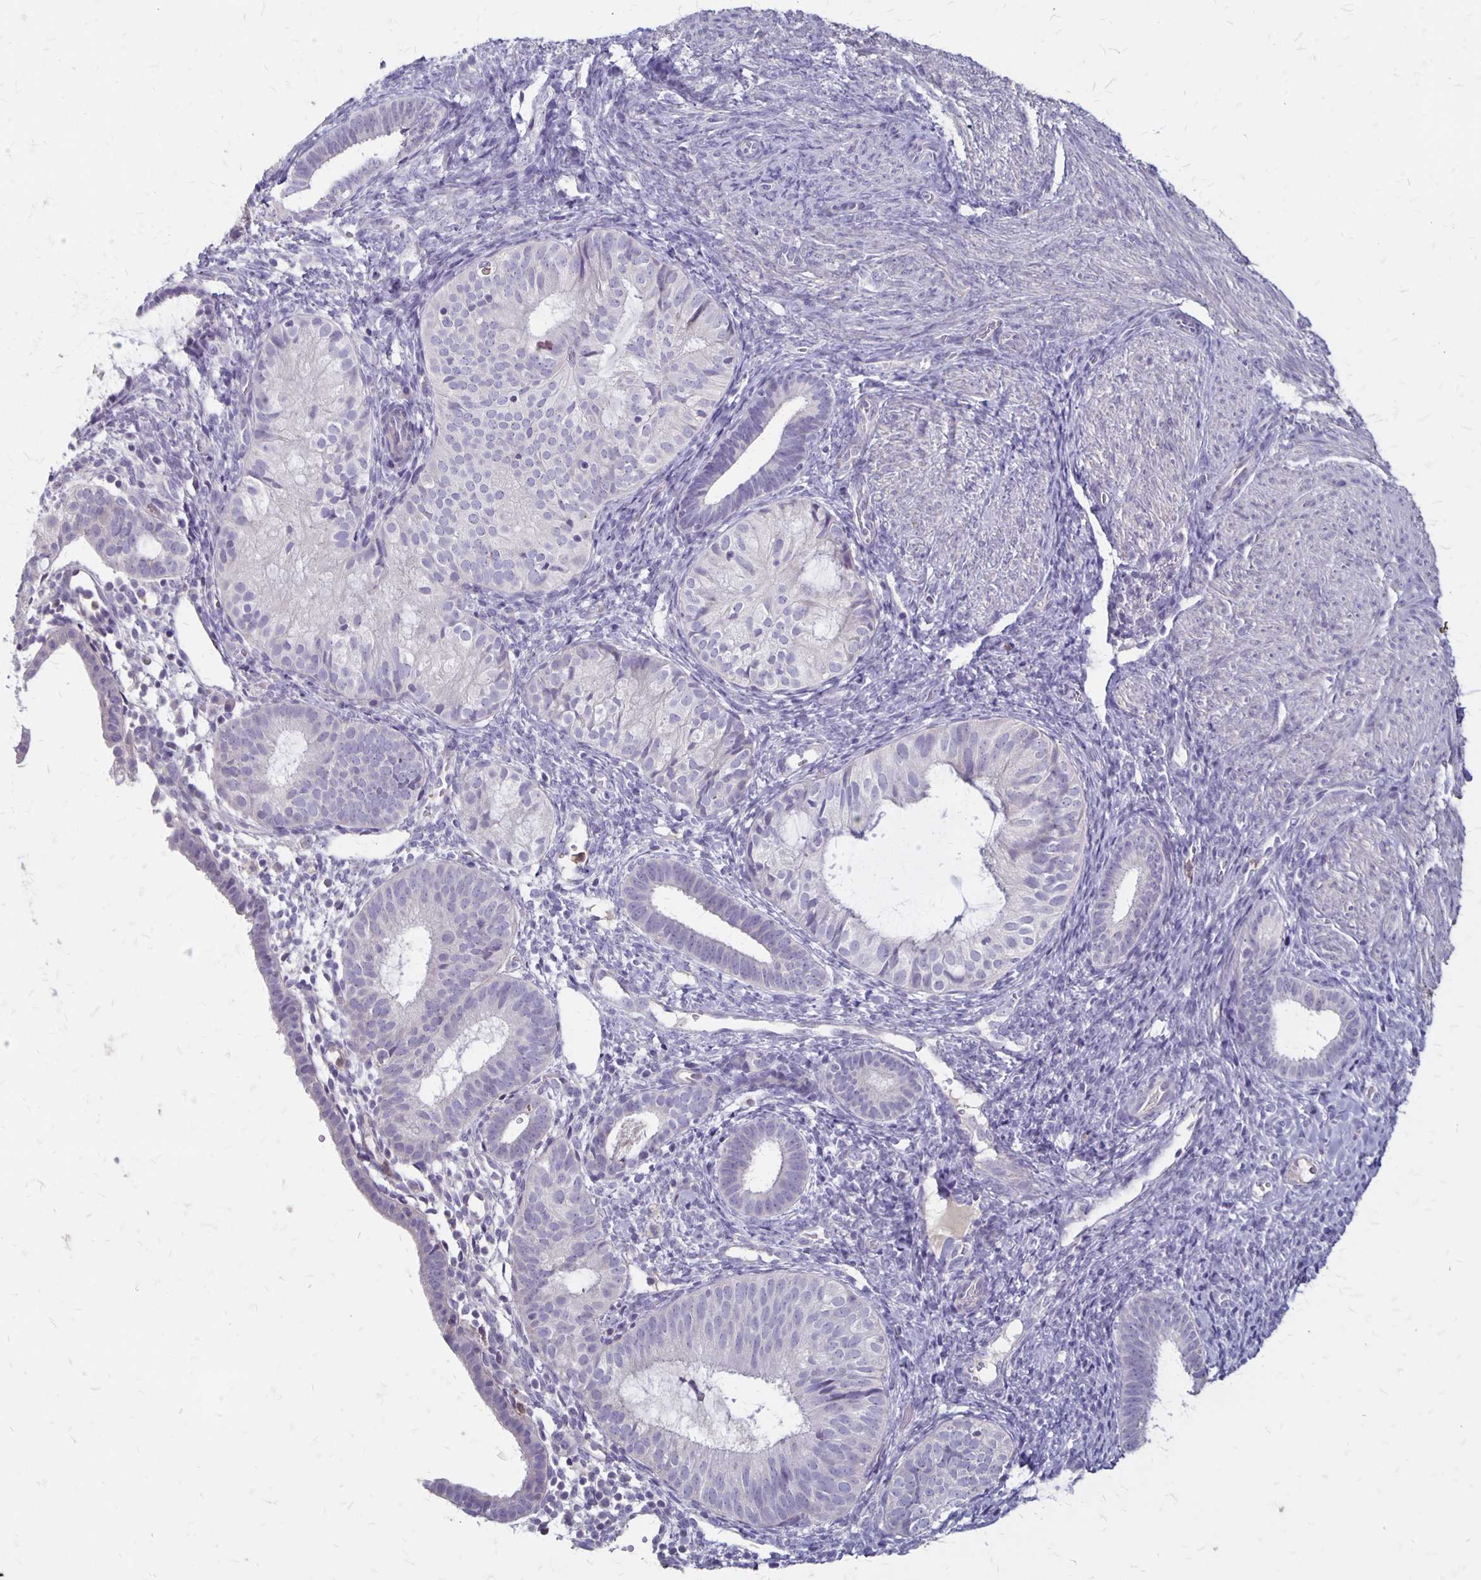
{"staining": {"intensity": "negative", "quantity": "none", "location": "none"}, "tissue": "endometrial cancer", "cell_type": "Tumor cells", "image_type": "cancer", "snomed": [{"axis": "morphology", "description": "Normal tissue, NOS"}, {"axis": "morphology", "description": "Adenocarcinoma, NOS"}, {"axis": "topography", "description": "Smooth muscle"}, {"axis": "topography", "description": "Endometrium"}, {"axis": "topography", "description": "Myometrium, NOS"}], "caption": "This is an IHC histopathology image of human endometrial adenocarcinoma. There is no positivity in tumor cells.", "gene": "SEPTIN5", "patient": {"sex": "female", "age": 81}}